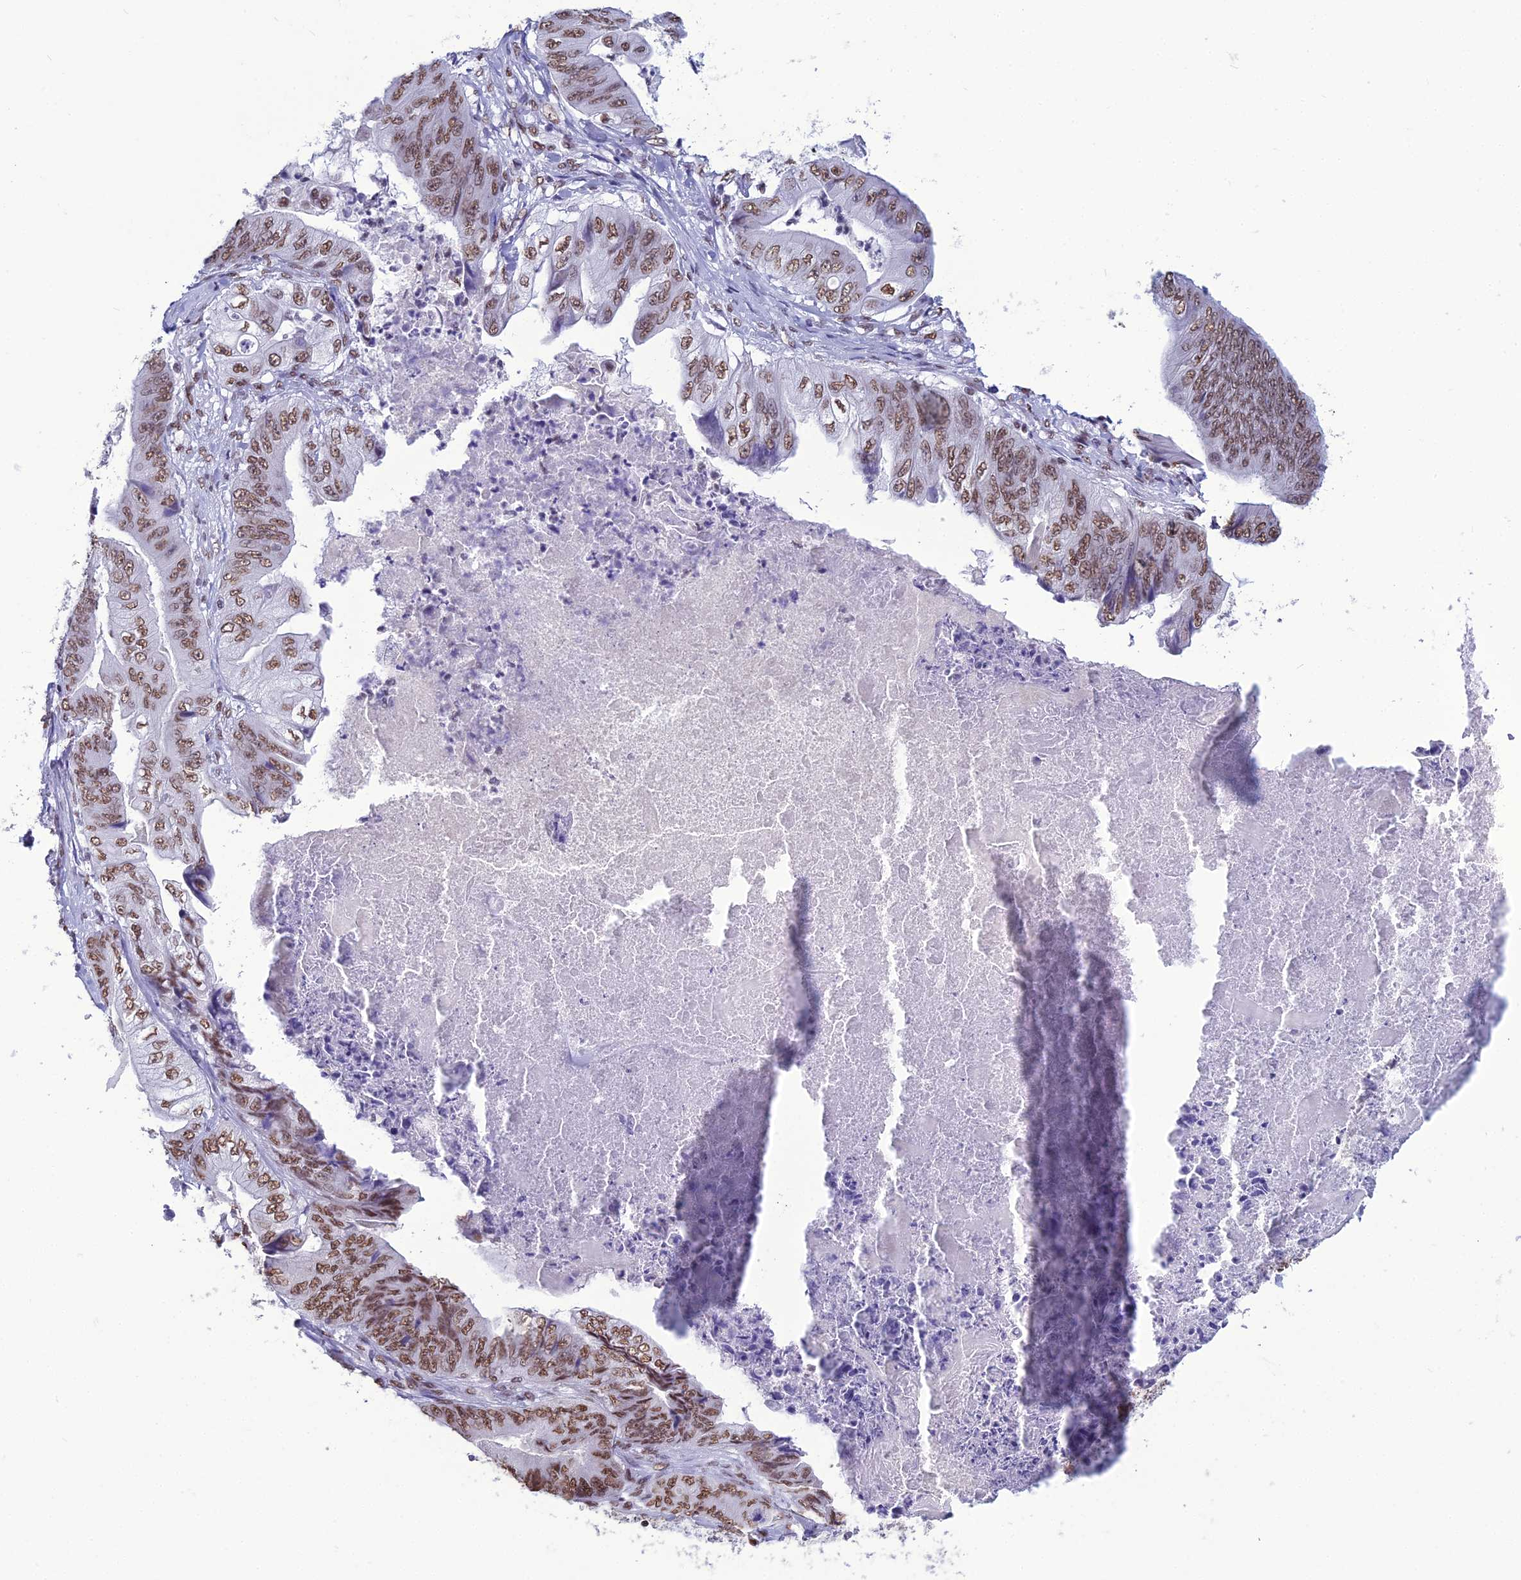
{"staining": {"intensity": "strong", "quantity": ">75%", "location": "nuclear"}, "tissue": "stomach cancer", "cell_type": "Tumor cells", "image_type": "cancer", "snomed": [{"axis": "morphology", "description": "Adenocarcinoma, NOS"}, {"axis": "topography", "description": "Stomach"}], "caption": "Protein expression analysis of stomach adenocarcinoma displays strong nuclear expression in approximately >75% of tumor cells. The staining is performed using DAB (3,3'-diaminobenzidine) brown chromogen to label protein expression. The nuclei are counter-stained blue using hematoxylin.", "gene": "PRAMEF12", "patient": {"sex": "male", "age": 62}}